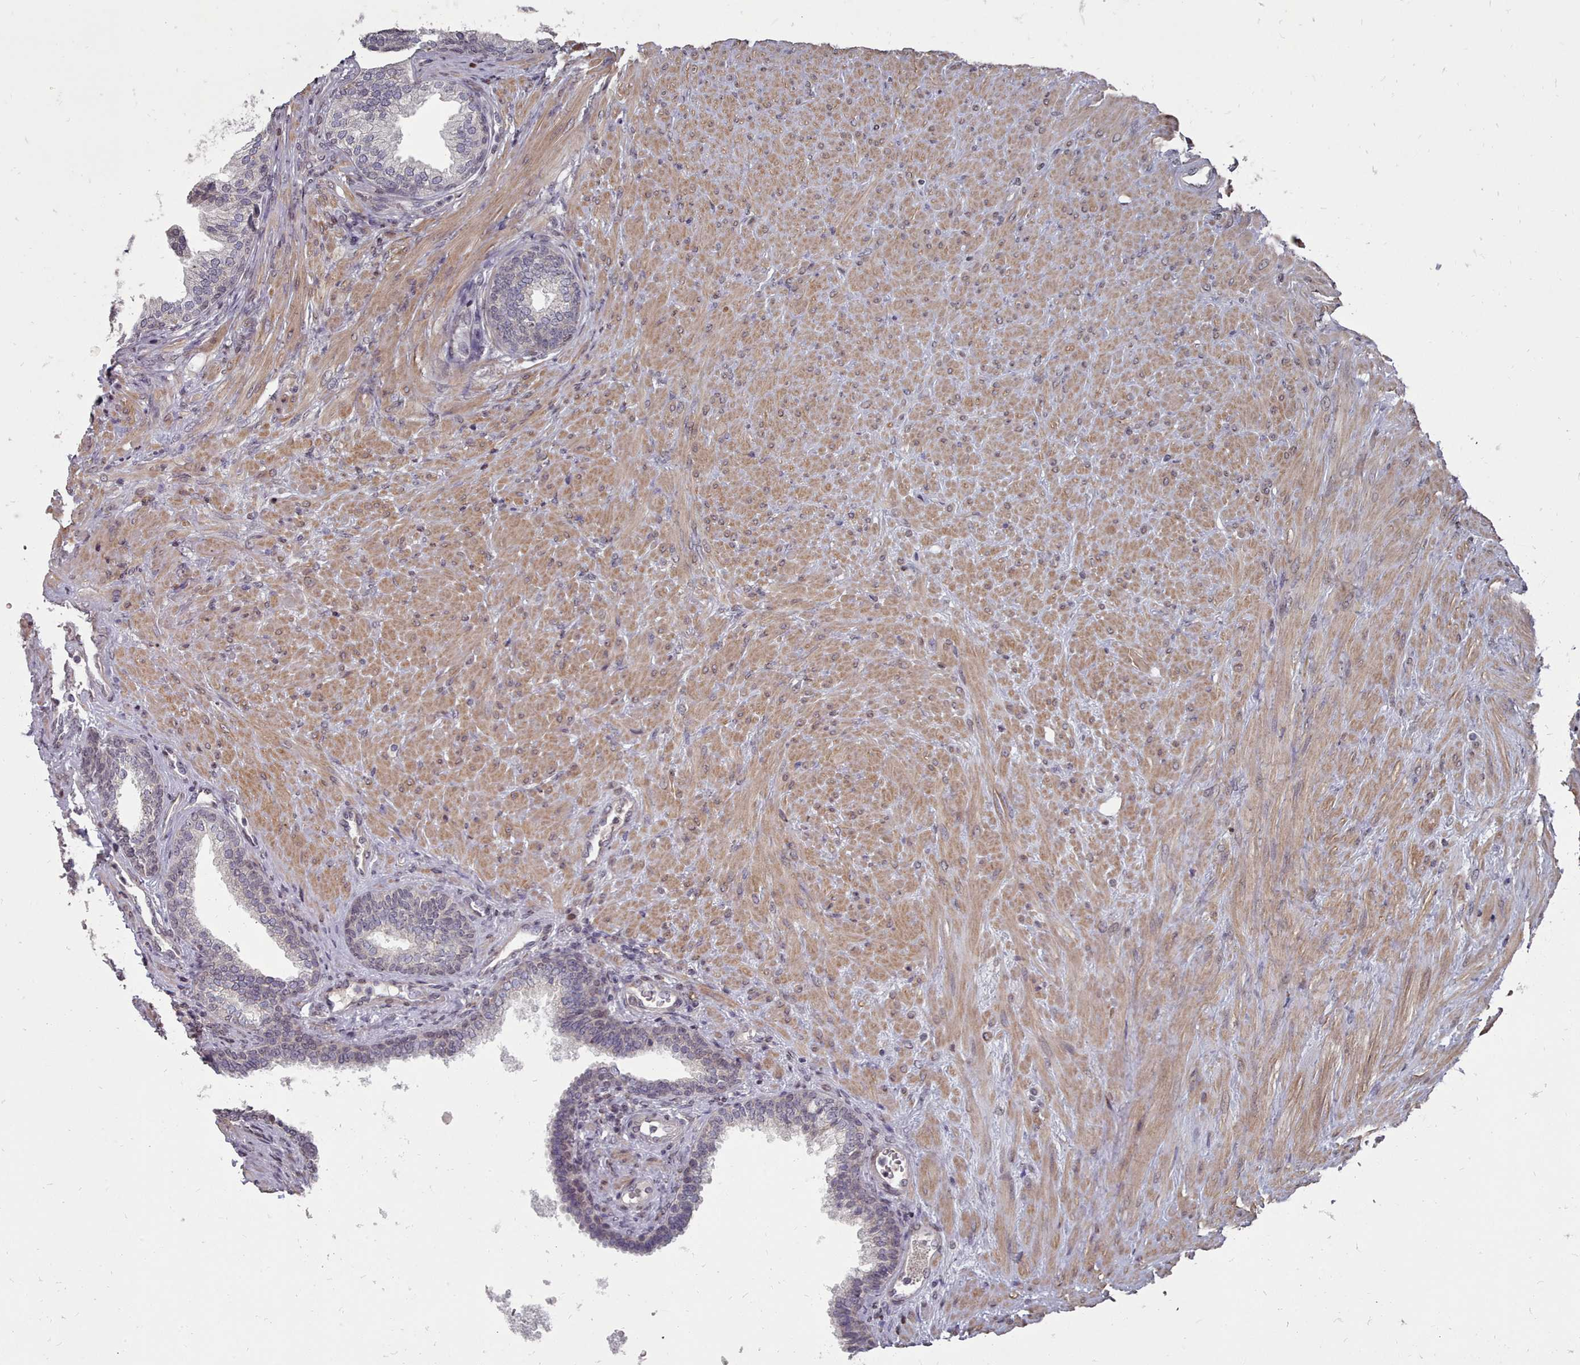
{"staining": {"intensity": "weak", "quantity": "<25%", "location": "cytoplasmic/membranous"}, "tissue": "prostate", "cell_type": "Glandular cells", "image_type": "normal", "snomed": [{"axis": "morphology", "description": "Normal tissue, NOS"}, {"axis": "topography", "description": "Prostate"}], "caption": "High power microscopy photomicrograph of an immunohistochemistry (IHC) micrograph of unremarkable prostate, revealing no significant positivity in glandular cells. The staining is performed using DAB (3,3'-diaminobenzidine) brown chromogen with nuclei counter-stained in using hematoxylin.", "gene": "ACKR3", "patient": {"sex": "male", "age": 76}}